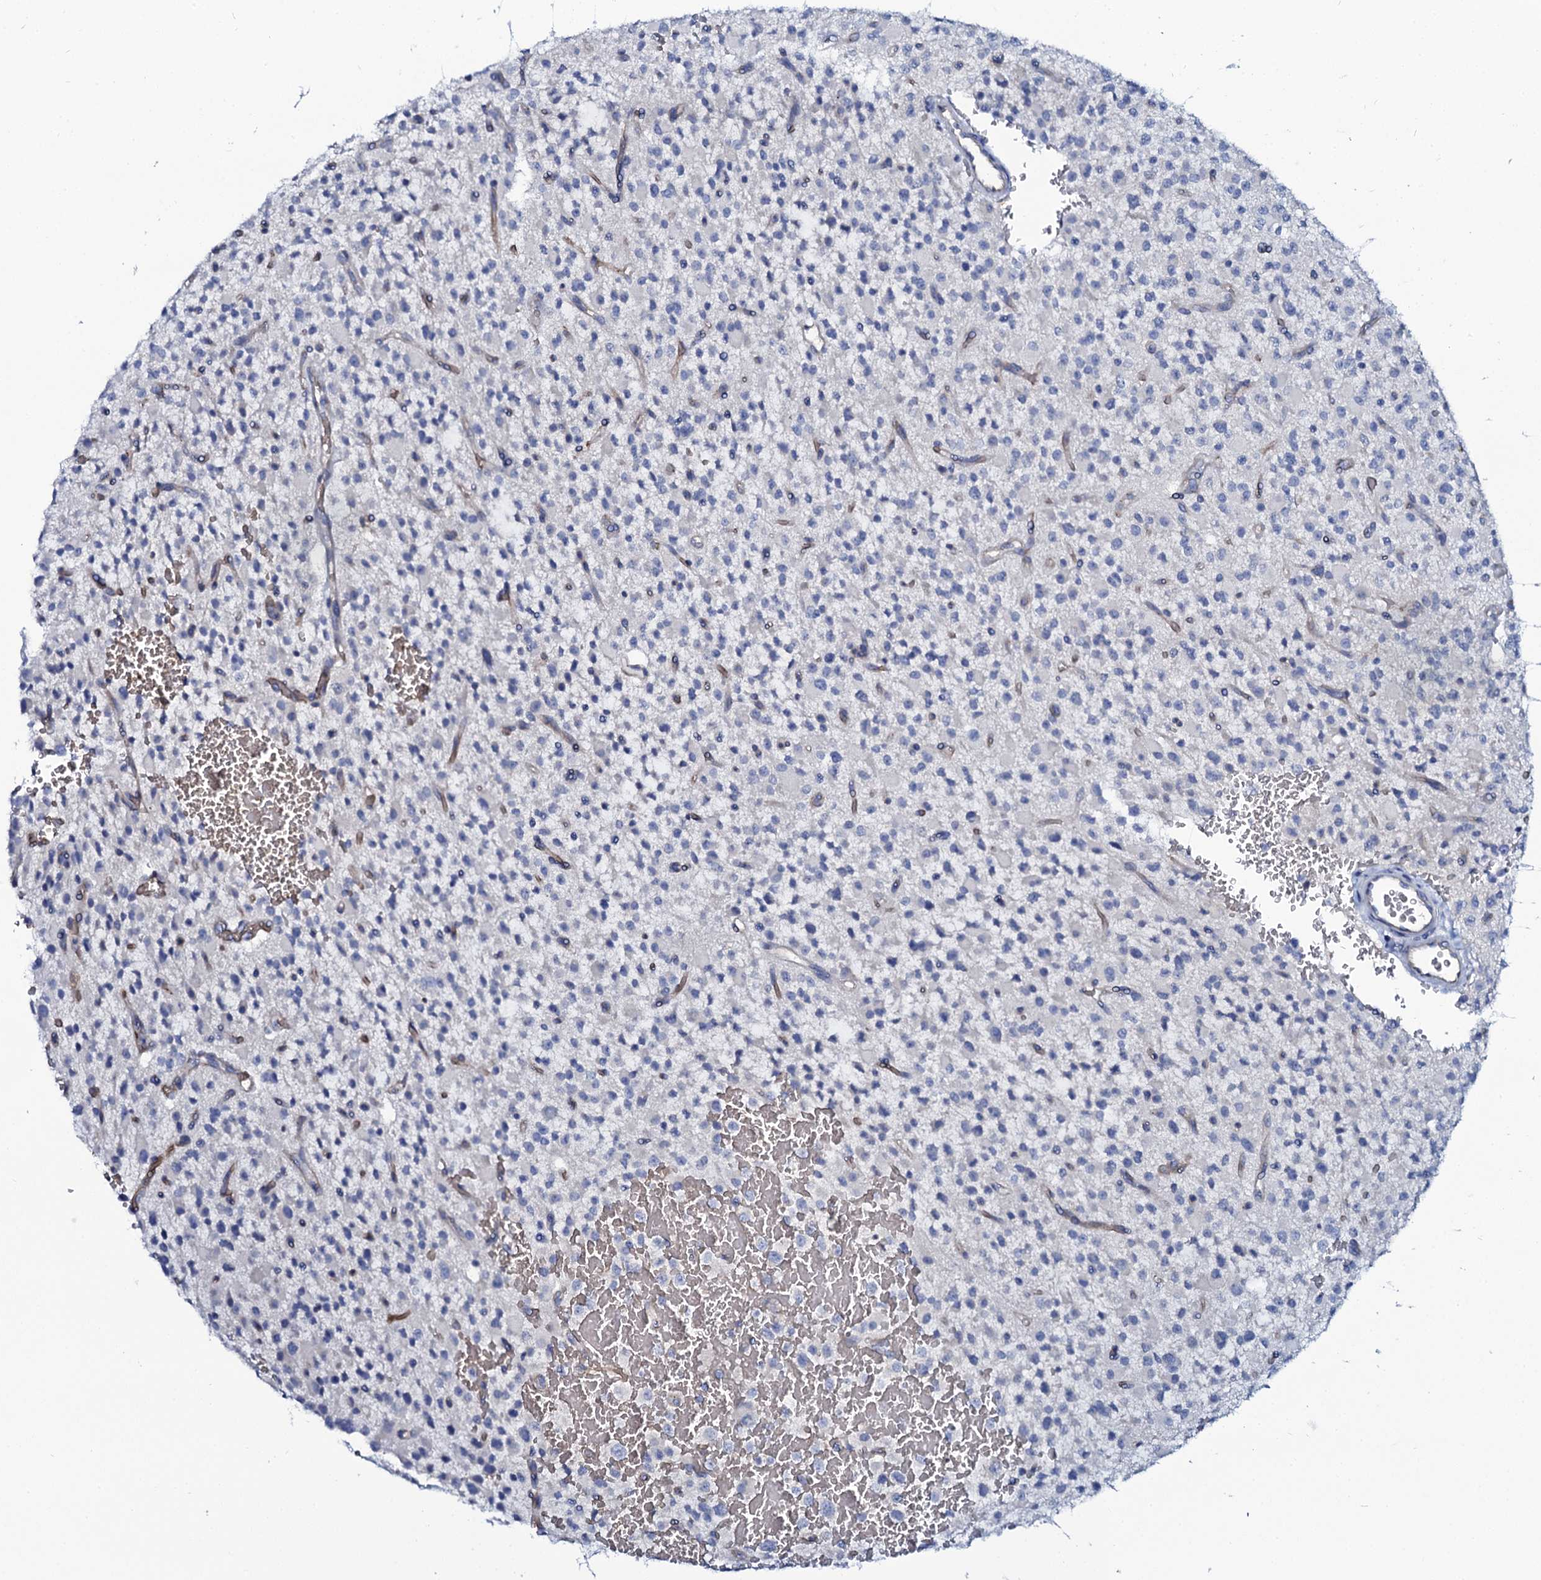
{"staining": {"intensity": "negative", "quantity": "none", "location": "none"}, "tissue": "glioma", "cell_type": "Tumor cells", "image_type": "cancer", "snomed": [{"axis": "morphology", "description": "Glioma, malignant, High grade"}, {"axis": "topography", "description": "Brain"}], "caption": "Image shows no significant protein expression in tumor cells of glioma.", "gene": "C10orf88", "patient": {"sex": "male", "age": 34}}